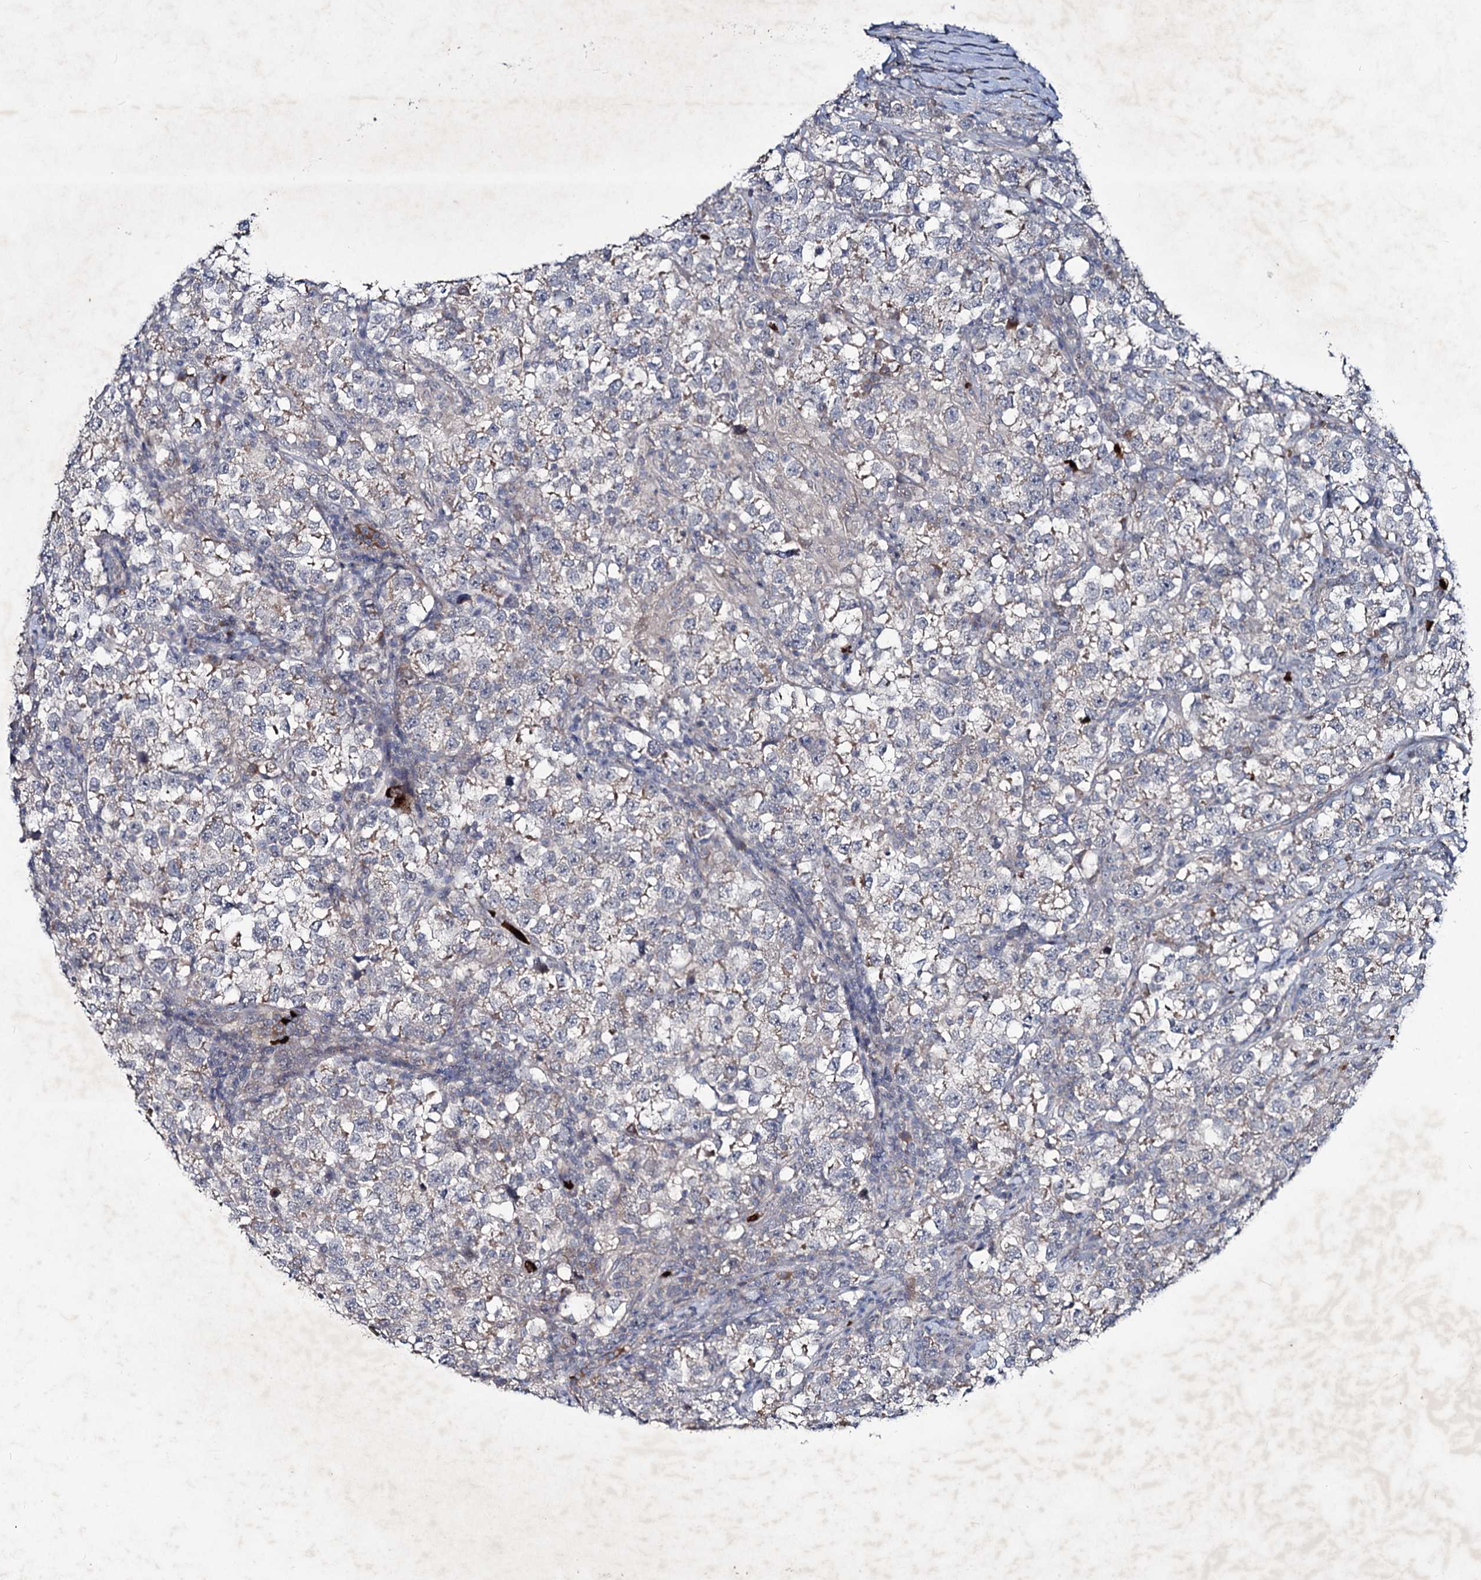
{"staining": {"intensity": "weak", "quantity": "<25%", "location": "cytoplasmic/membranous"}, "tissue": "testis cancer", "cell_type": "Tumor cells", "image_type": "cancer", "snomed": [{"axis": "morphology", "description": "Normal tissue, NOS"}, {"axis": "morphology", "description": "Seminoma, NOS"}, {"axis": "topography", "description": "Testis"}], "caption": "High magnification brightfield microscopy of testis cancer (seminoma) stained with DAB (brown) and counterstained with hematoxylin (blue): tumor cells show no significant positivity.", "gene": "RNF6", "patient": {"sex": "male", "age": 43}}